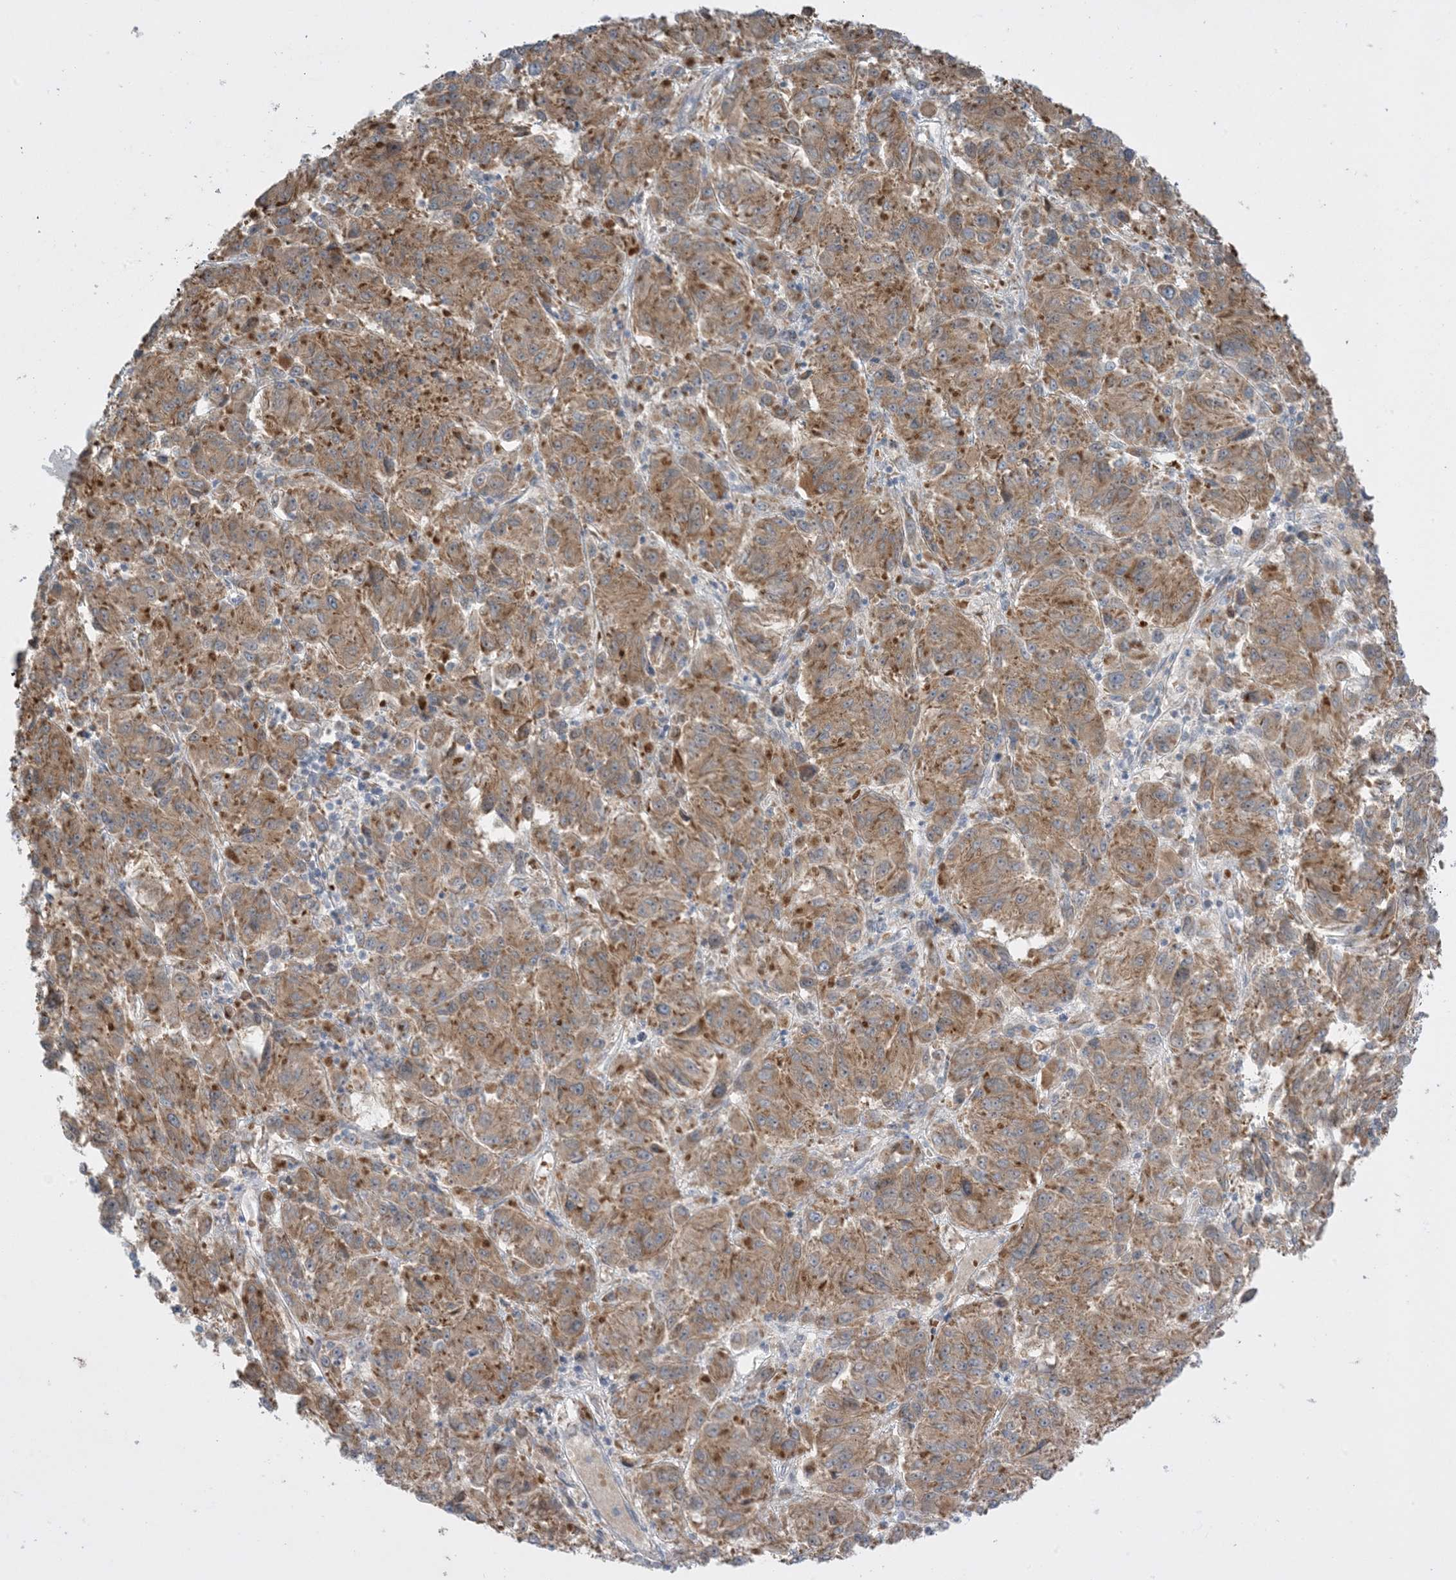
{"staining": {"intensity": "moderate", "quantity": ">75%", "location": "cytoplasmic/membranous"}, "tissue": "melanoma", "cell_type": "Tumor cells", "image_type": "cancer", "snomed": [{"axis": "morphology", "description": "Malignant melanoma, Metastatic site"}, {"axis": "topography", "description": "Lung"}], "caption": "The histopathology image reveals immunohistochemical staining of malignant melanoma (metastatic site). There is moderate cytoplasmic/membranous expression is seen in about >75% of tumor cells.", "gene": "MMGT1", "patient": {"sex": "male", "age": 64}}